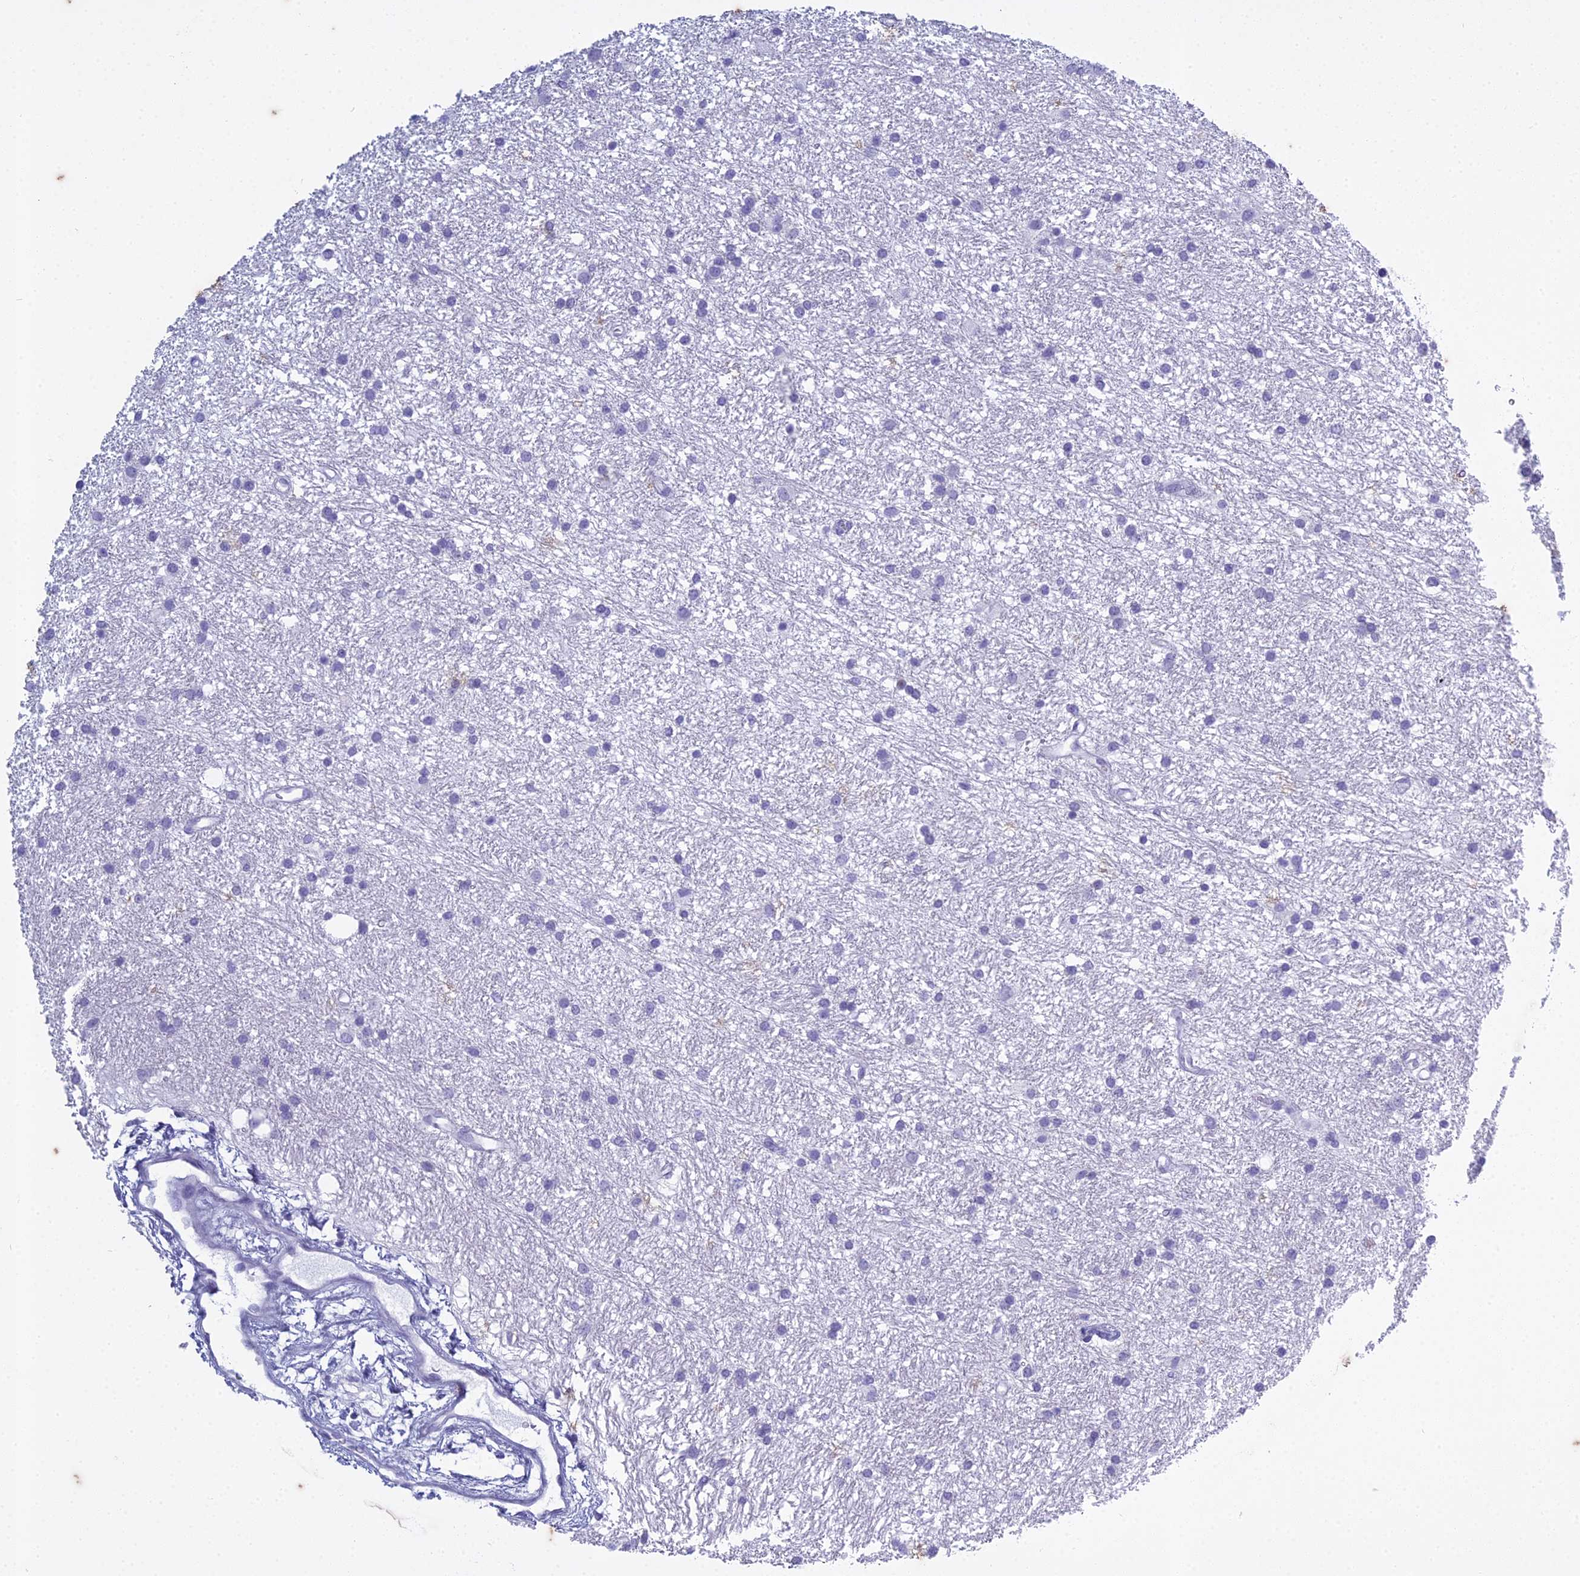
{"staining": {"intensity": "negative", "quantity": "none", "location": "none"}, "tissue": "glioma", "cell_type": "Tumor cells", "image_type": "cancer", "snomed": [{"axis": "morphology", "description": "Glioma, malignant, High grade"}, {"axis": "topography", "description": "Brain"}], "caption": "An immunohistochemistry image of glioma is shown. There is no staining in tumor cells of glioma. The staining was performed using DAB (3,3'-diaminobenzidine) to visualize the protein expression in brown, while the nuclei were stained in blue with hematoxylin (Magnification: 20x).", "gene": "HMGB4", "patient": {"sex": "male", "age": 77}}